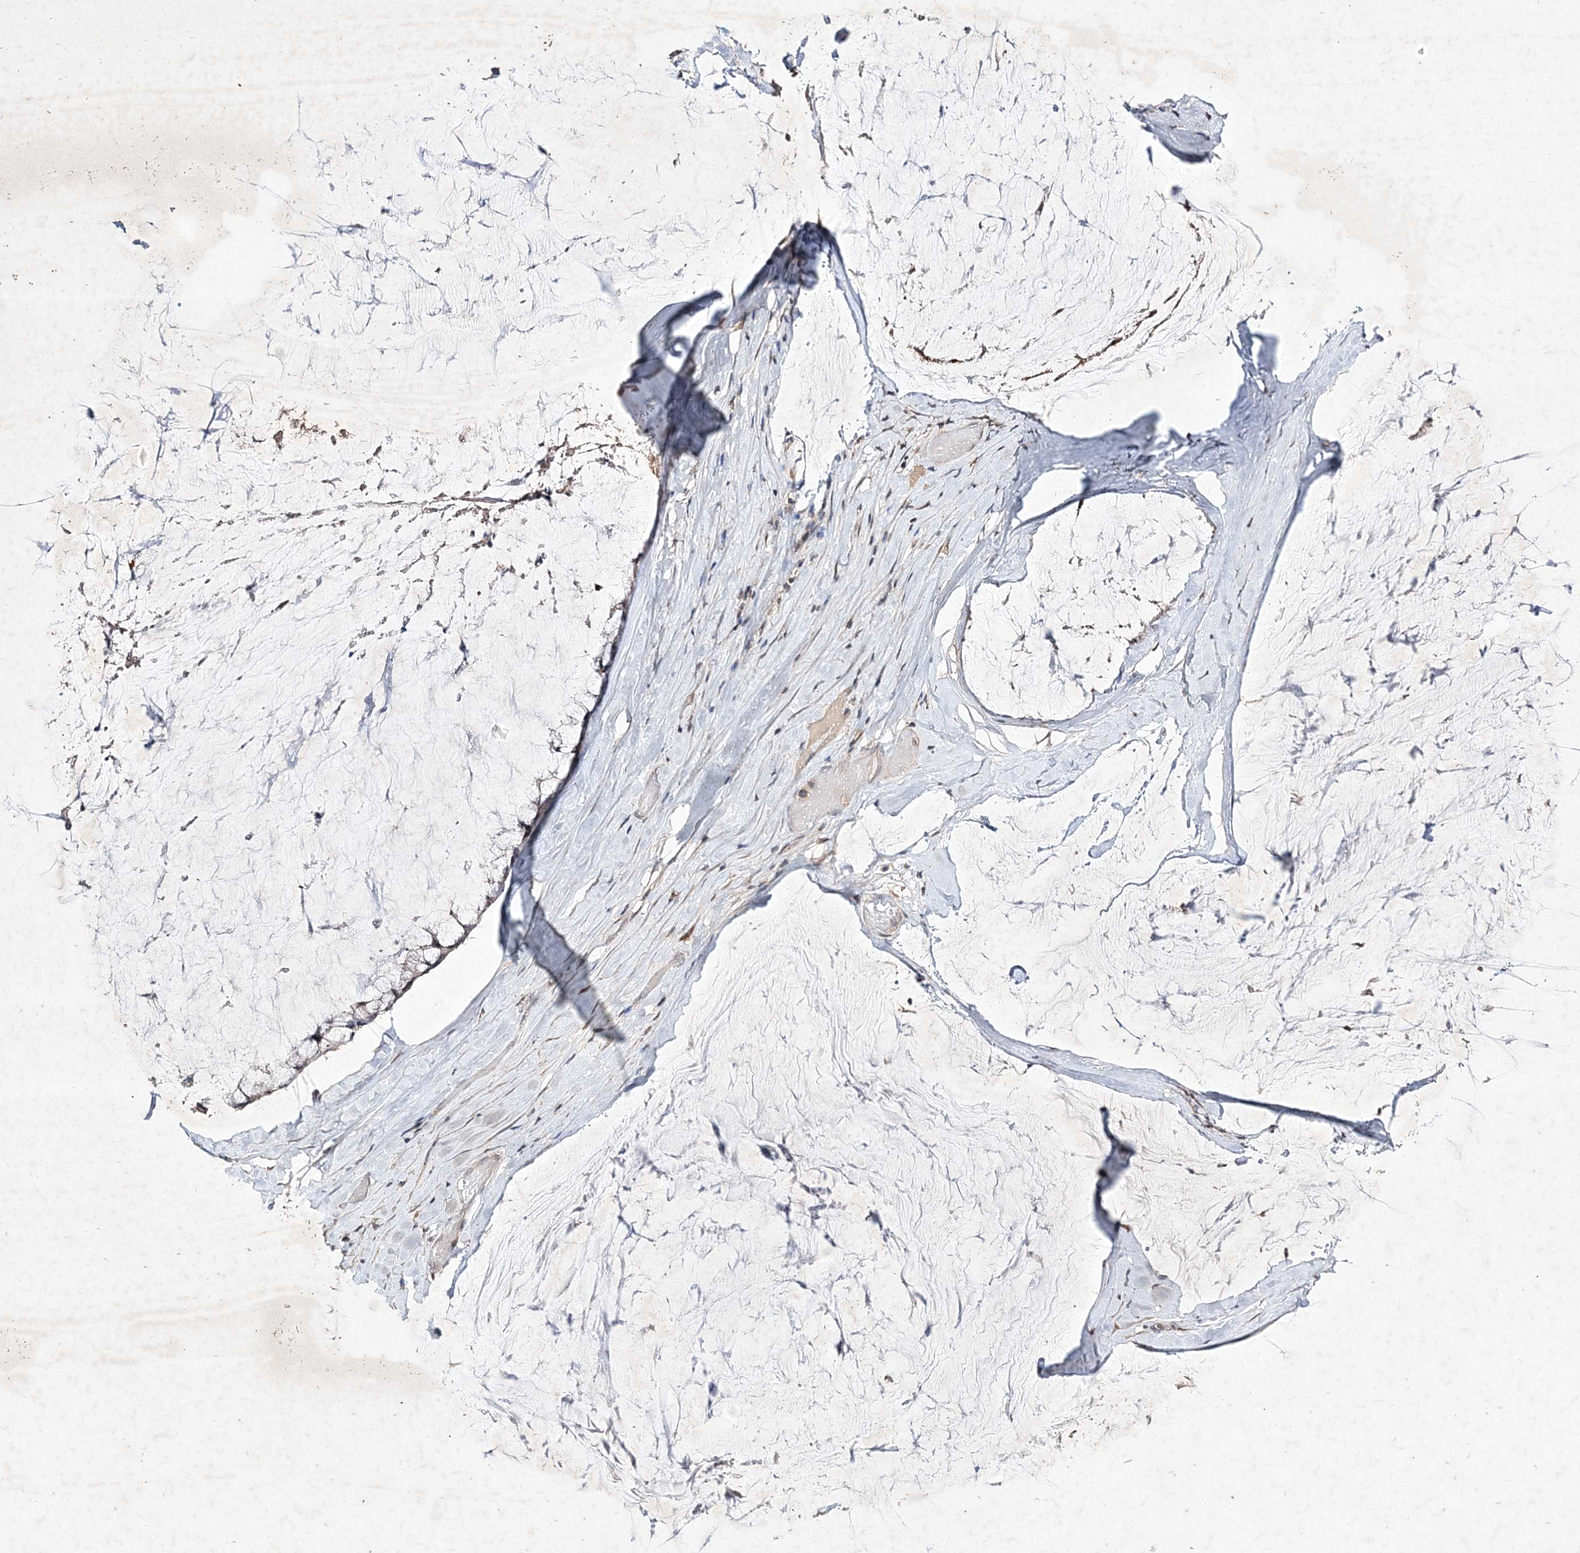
{"staining": {"intensity": "negative", "quantity": "none", "location": "none"}, "tissue": "ovarian cancer", "cell_type": "Tumor cells", "image_type": "cancer", "snomed": [{"axis": "morphology", "description": "Cystadenocarcinoma, mucinous, NOS"}, {"axis": "topography", "description": "Ovary"}], "caption": "This is an immunohistochemistry (IHC) photomicrograph of human ovarian cancer. There is no positivity in tumor cells.", "gene": "C3orf38", "patient": {"sex": "female", "age": 39}}